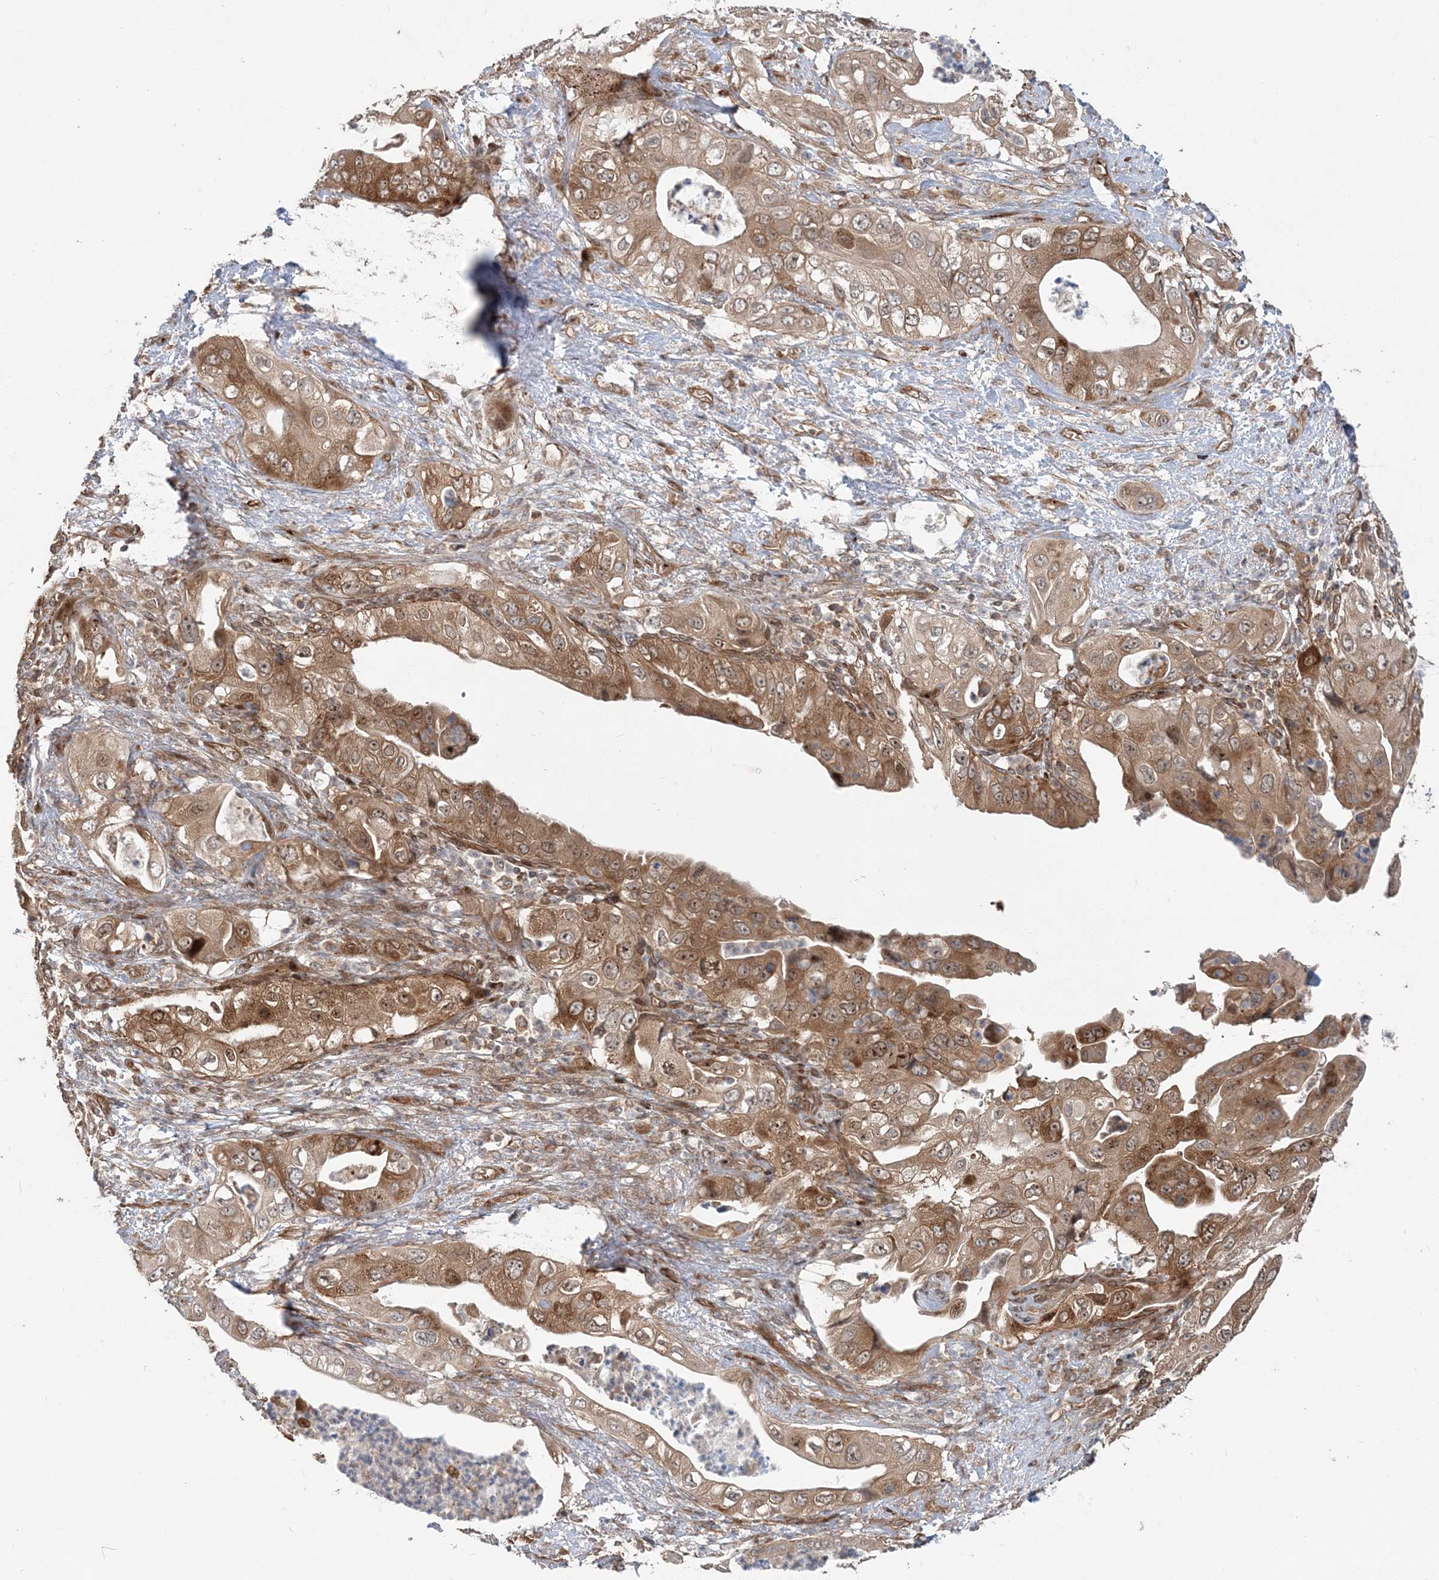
{"staining": {"intensity": "moderate", "quantity": ">75%", "location": "cytoplasmic/membranous"}, "tissue": "pancreatic cancer", "cell_type": "Tumor cells", "image_type": "cancer", "snomed": [{"axis": "morphology", "description": "Adenocarcinoma, NOS"}, {"axis": "topography", "description": "Pancreas"}], "caption": "Protein staining shows moderate cytoplasmic/membranous staining in about >75% of tumor cells in pancreatic cancer (adenocarcinoma). (DAB (3,3'-diaminobenzidine) IHC with brightfield microscopy, high magnification).", "gene": "GEMIN5", "patient": {"sex": "female", "age": 78}}